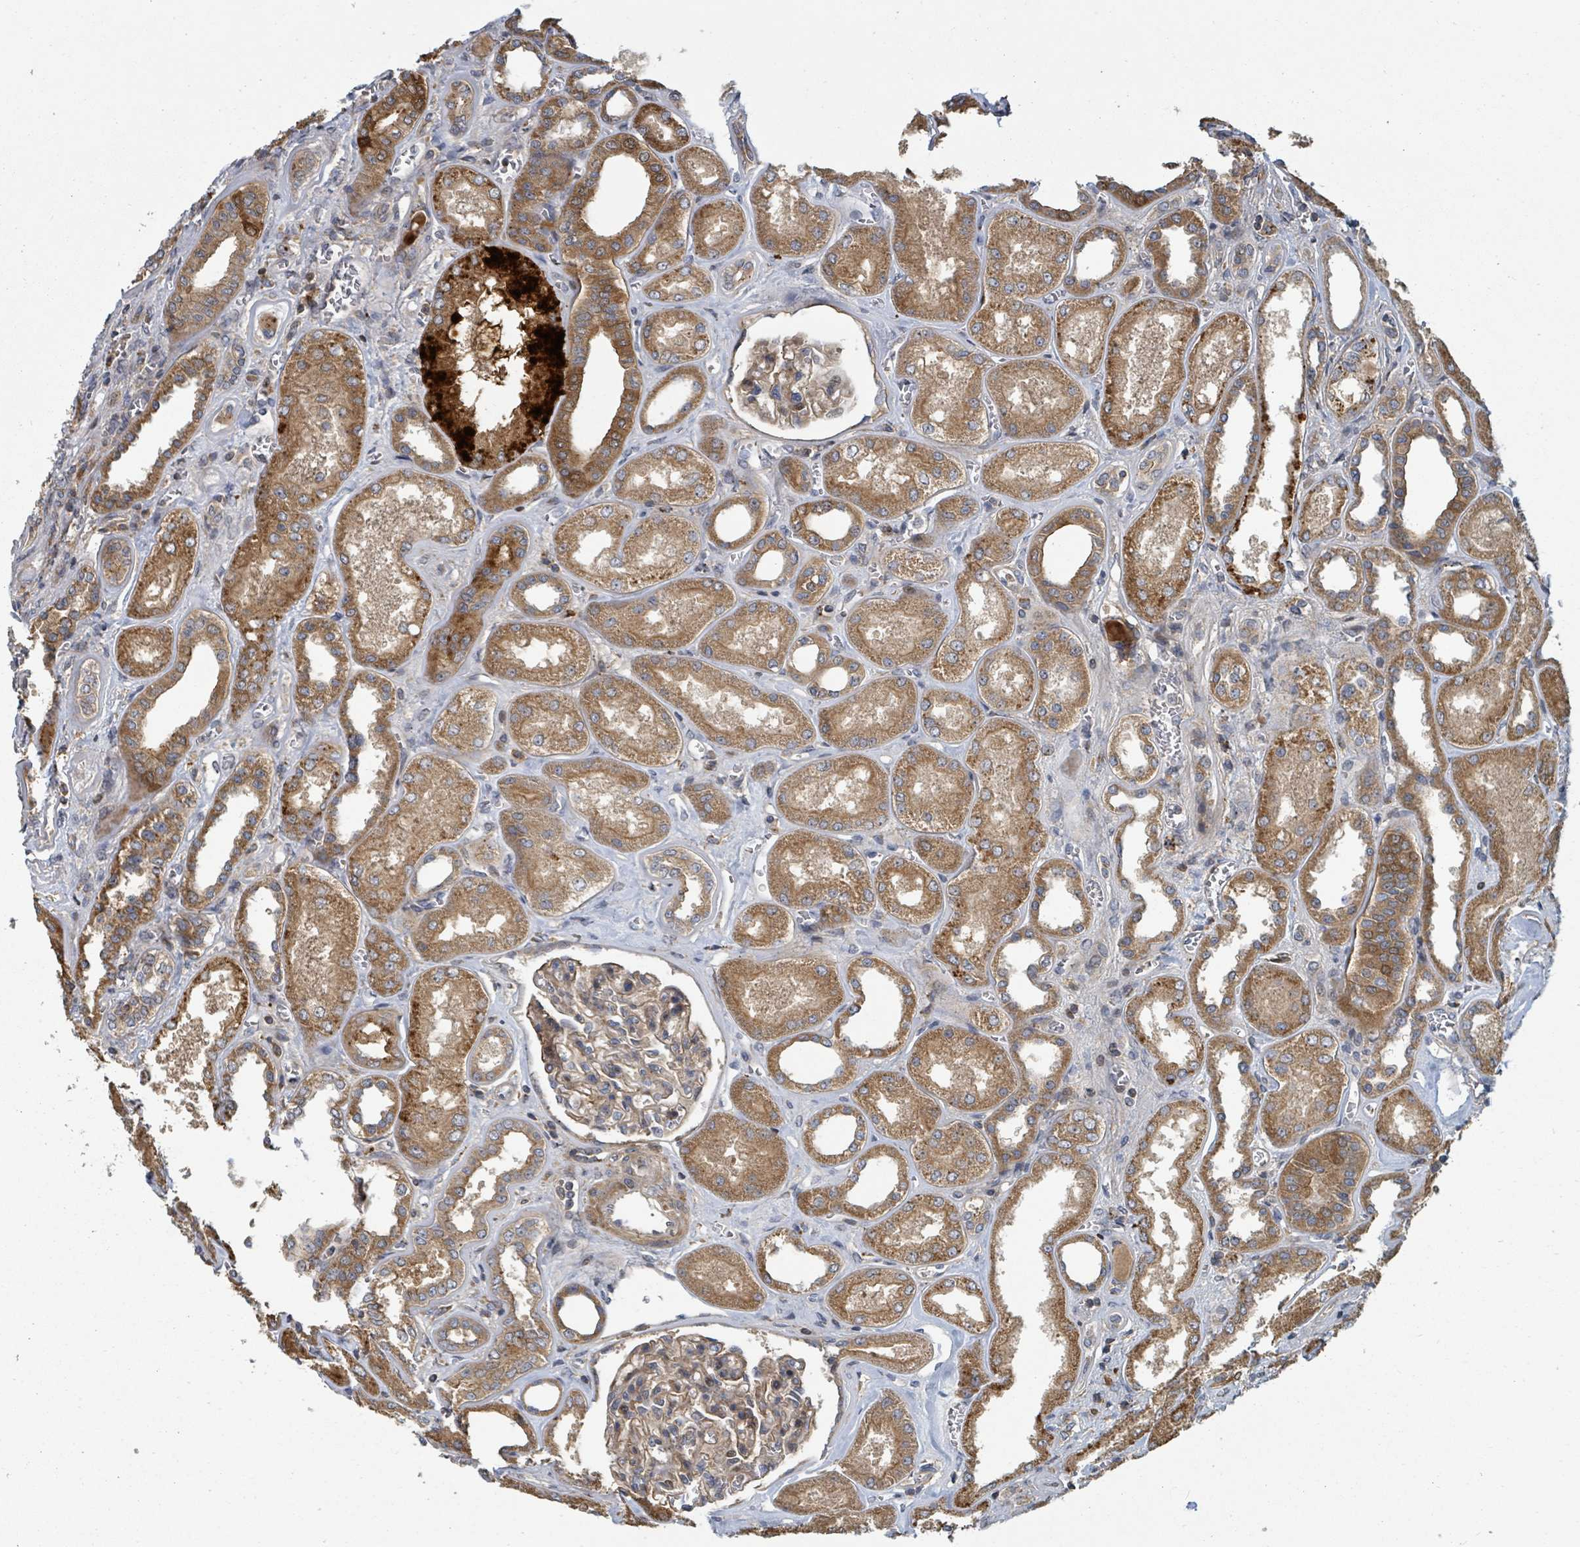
{"staining": {"intensity": "moderate", "quantity": ">75%", "location": "cytoplasmic/membranous"}, "tissue": "kidney", "cell_type": "Cells in glomeruli", "image_type": "normal", "snomed": [{"axis": "morphology", "description": "Normal tissue, NOS"}, {"axis": "morphology", "description": "Adenocarcinoma, NOS"}, {"axis": "topography", "description": "Kidney"}], "caption": "Moderate cytoplasmic/membranous positivity is present in approximately >75% of cells in glomeruli in unremarkable kidney.", "gene": "DPM1", "patient": {"sex": "female", "age": 68}}